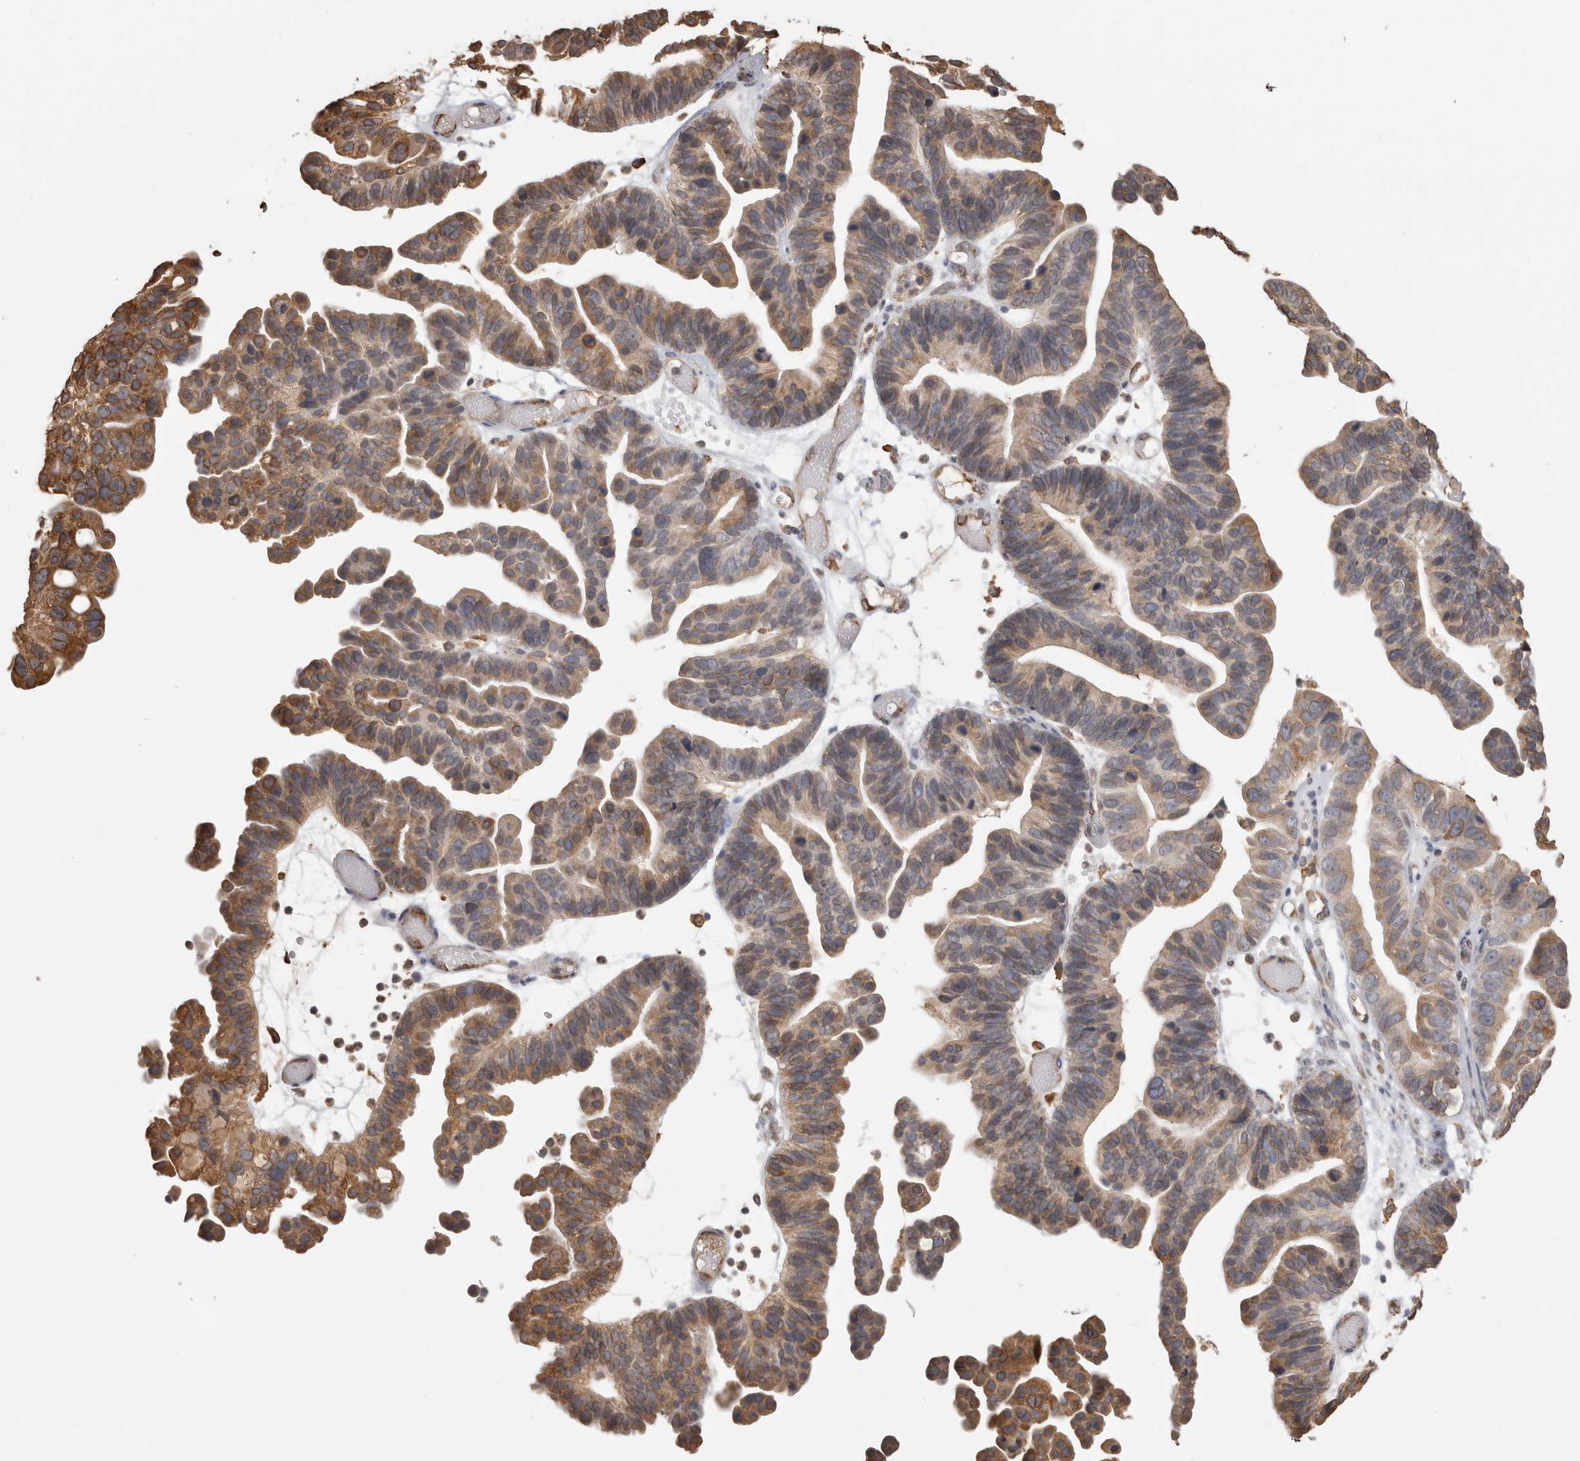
{"staining": {"intensity": "moderate", "quantity": ">75%", "location": "cytoplasmic/membranous"}, "tissue": "ovarian cancer", "cell_type": "Tumor cells", "image_type": "cancer", "snomed": [{"axis": "morphology", "description": "Cystadenocarcinoma, serous, NOS"}, {"axis": "topography", "description": "Ovary"}], "caption": "The histopathology image exhibits a brown stain indicating the presence of a protein in the cytoplasmic/membranous of tumor cells in ovarian cancer.", "gene": "PON2", "patient": {"sex": "female", "age": 56}}